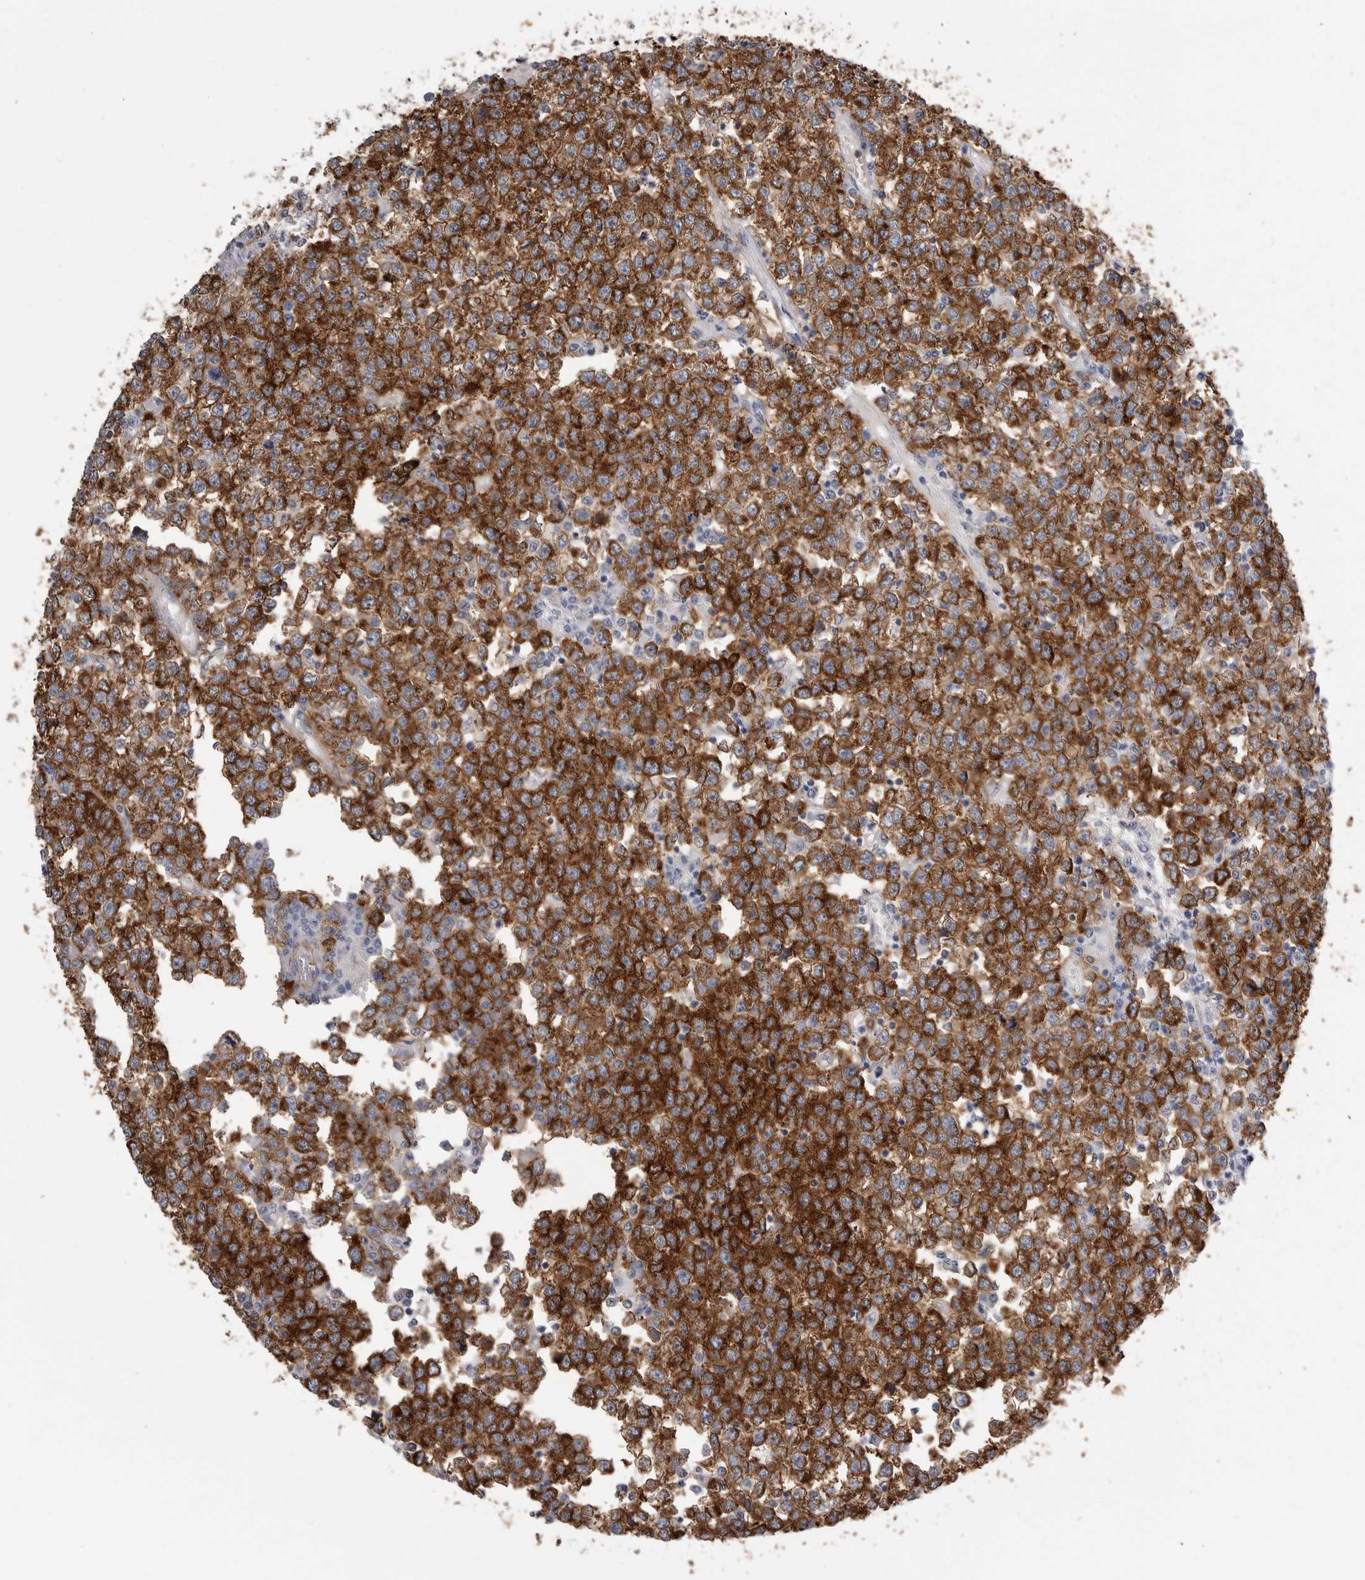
{"staining": {"intensity": "strong", "quantity": ">75%", "location": "cytoplasmic/membranous"}, "tissue": "testis cancer", "cell_type": "Tumor cells", "image_type": "cancer", "snomed": [{"axis": "morphology", "description": "Seminoma, NOS"}, {"axis": "topography", "description": "Testis"}], "caption": "Immunohistochemistry of seminoma (testis) displays high levels of strong cytoplasmic/membranous positivity in about >75% of tumor cells.", "gene": "AKAP12", "patient": {"sex": "male", "age": 65}}